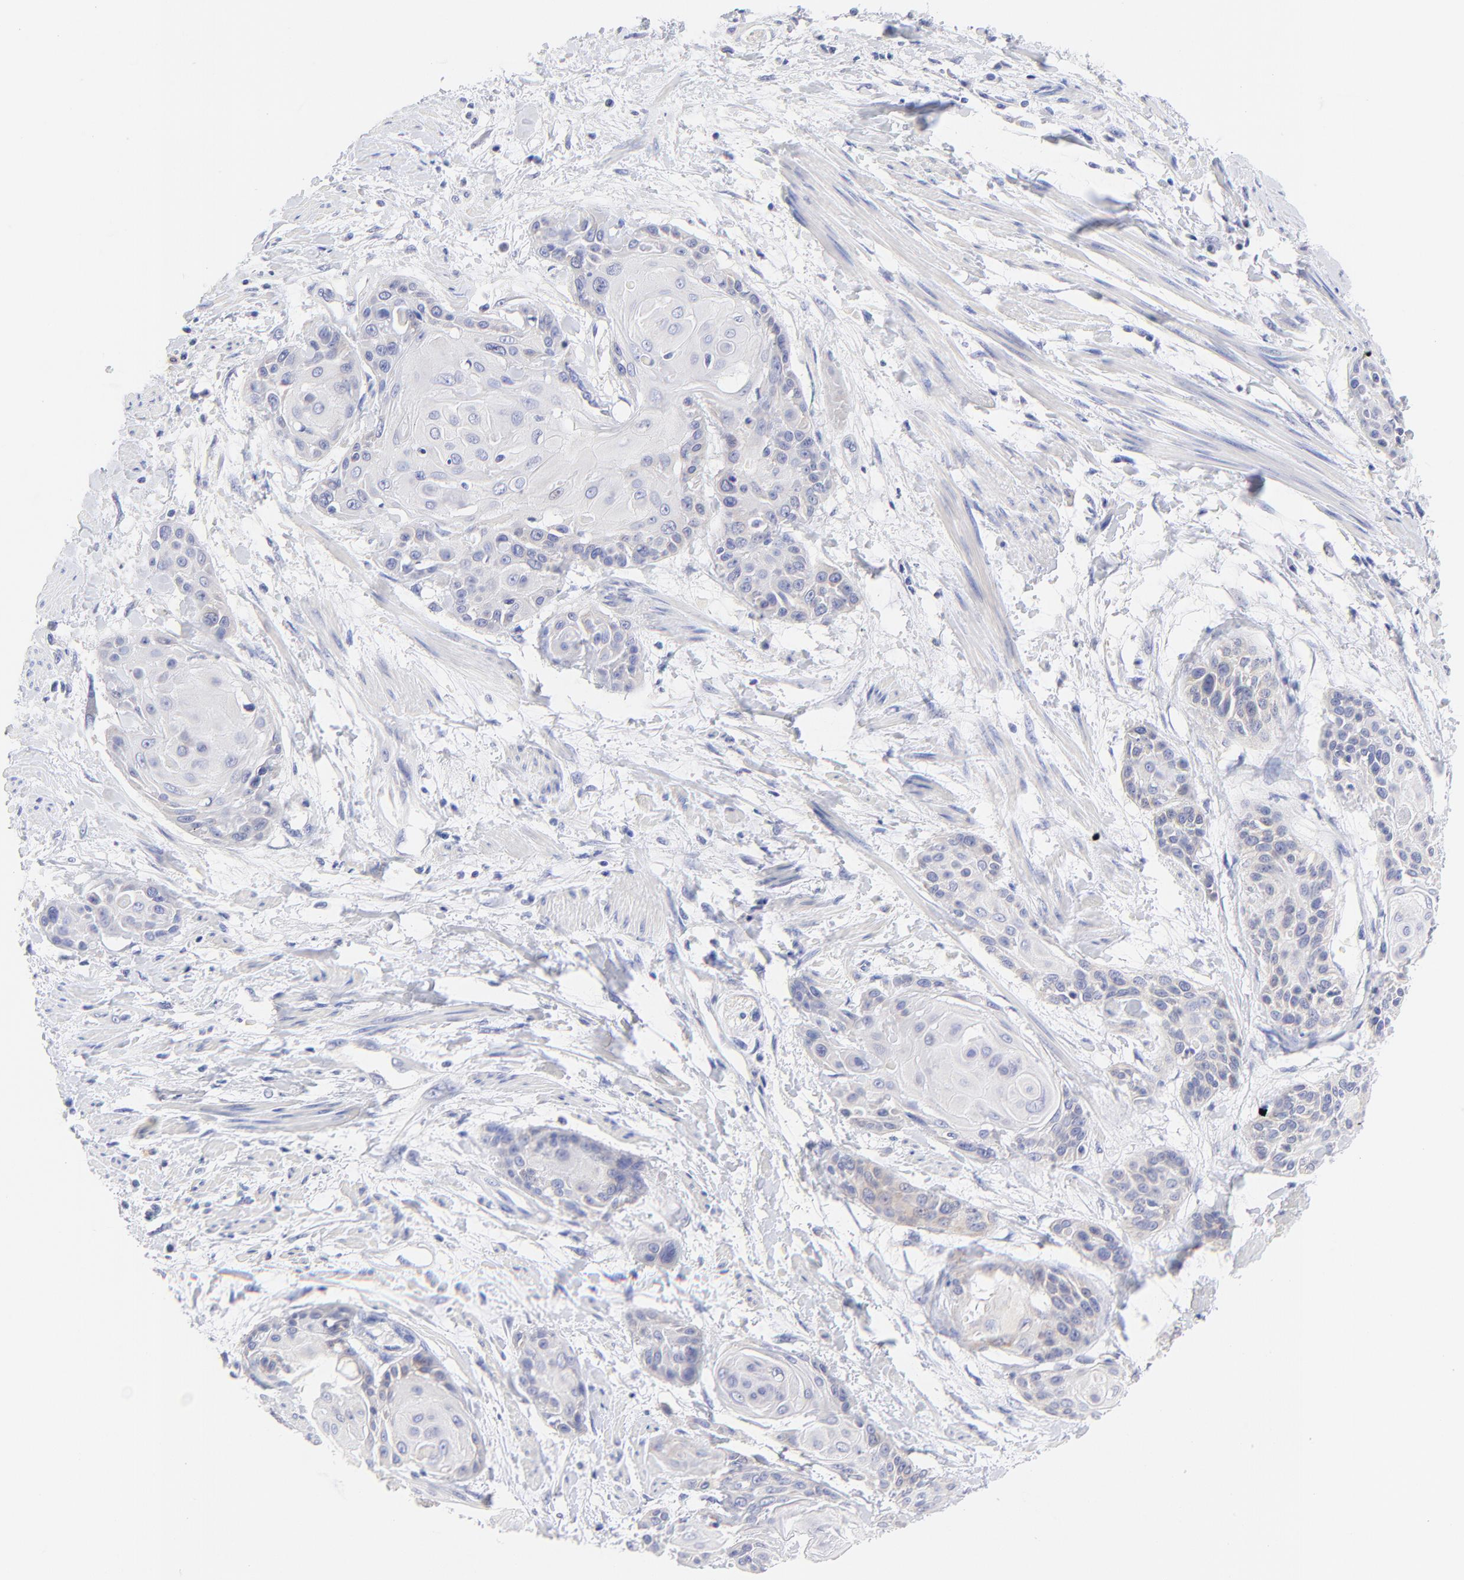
{"staining": {"intensity": "negative", "quantity": "none", "location": "none"}, "tissue": "cervical cancer", "cell_type": "Tumor cells", "image_type": "cancer", "snomed": [{"axis": "morphology", "description": "Squamous cell carcinoma, NOS"}, {"axis": "topography", "description": "Cervix"}], "caption": "This micrograph is of cervical cancer stained with immunohistochemistry to label a protein in brown with the nuclei are counter-stained blue. There is no expression in tumor cells.", "gene": "EBP", "patient": {"sex": "female", "age": 57}}